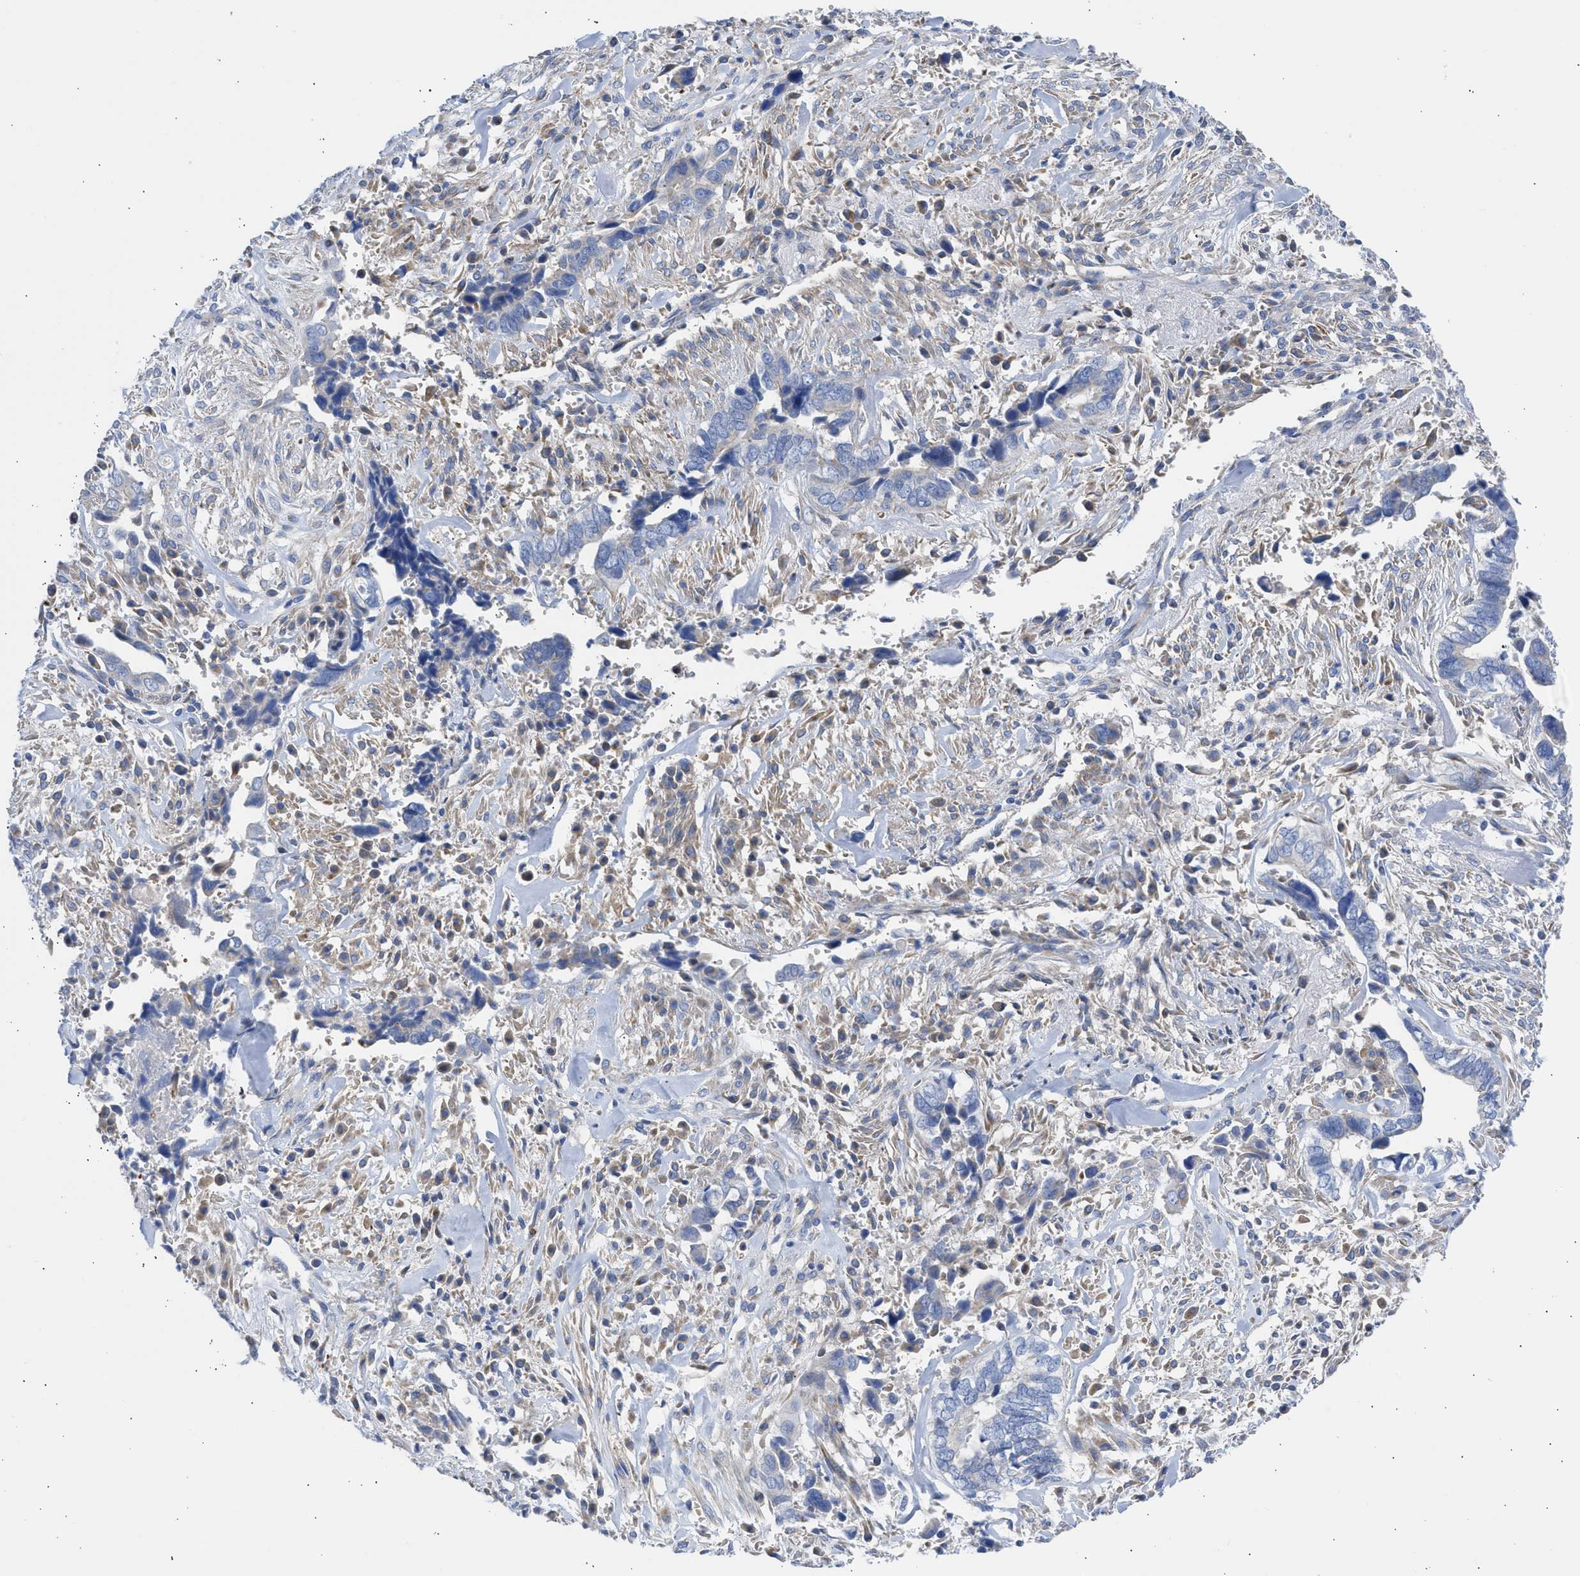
{"staining": {"intensity": "moderate", "quantity": "<25%", "location": "cytoplasmic/membranous"}, "tissue": "liver cancer", "cell_type": "Tumor cells", "image_type": "cancer", "snomed": [{"axis": "morphology", "description": "Cholangiocarcinoma"}, {"axis": "topography", "description": "Liver"}], "caption": "Immunohistochemical staining of human cholangiocarcinoma (liver) displays low levels of moderate cytoplasmic/membranous expression in approximately <25% of tumor cells. The protein is shown in brown color, while the nuclei are stained blue.", "gene": "BTG3", "patient": {"sex": "female", "age": 79}}